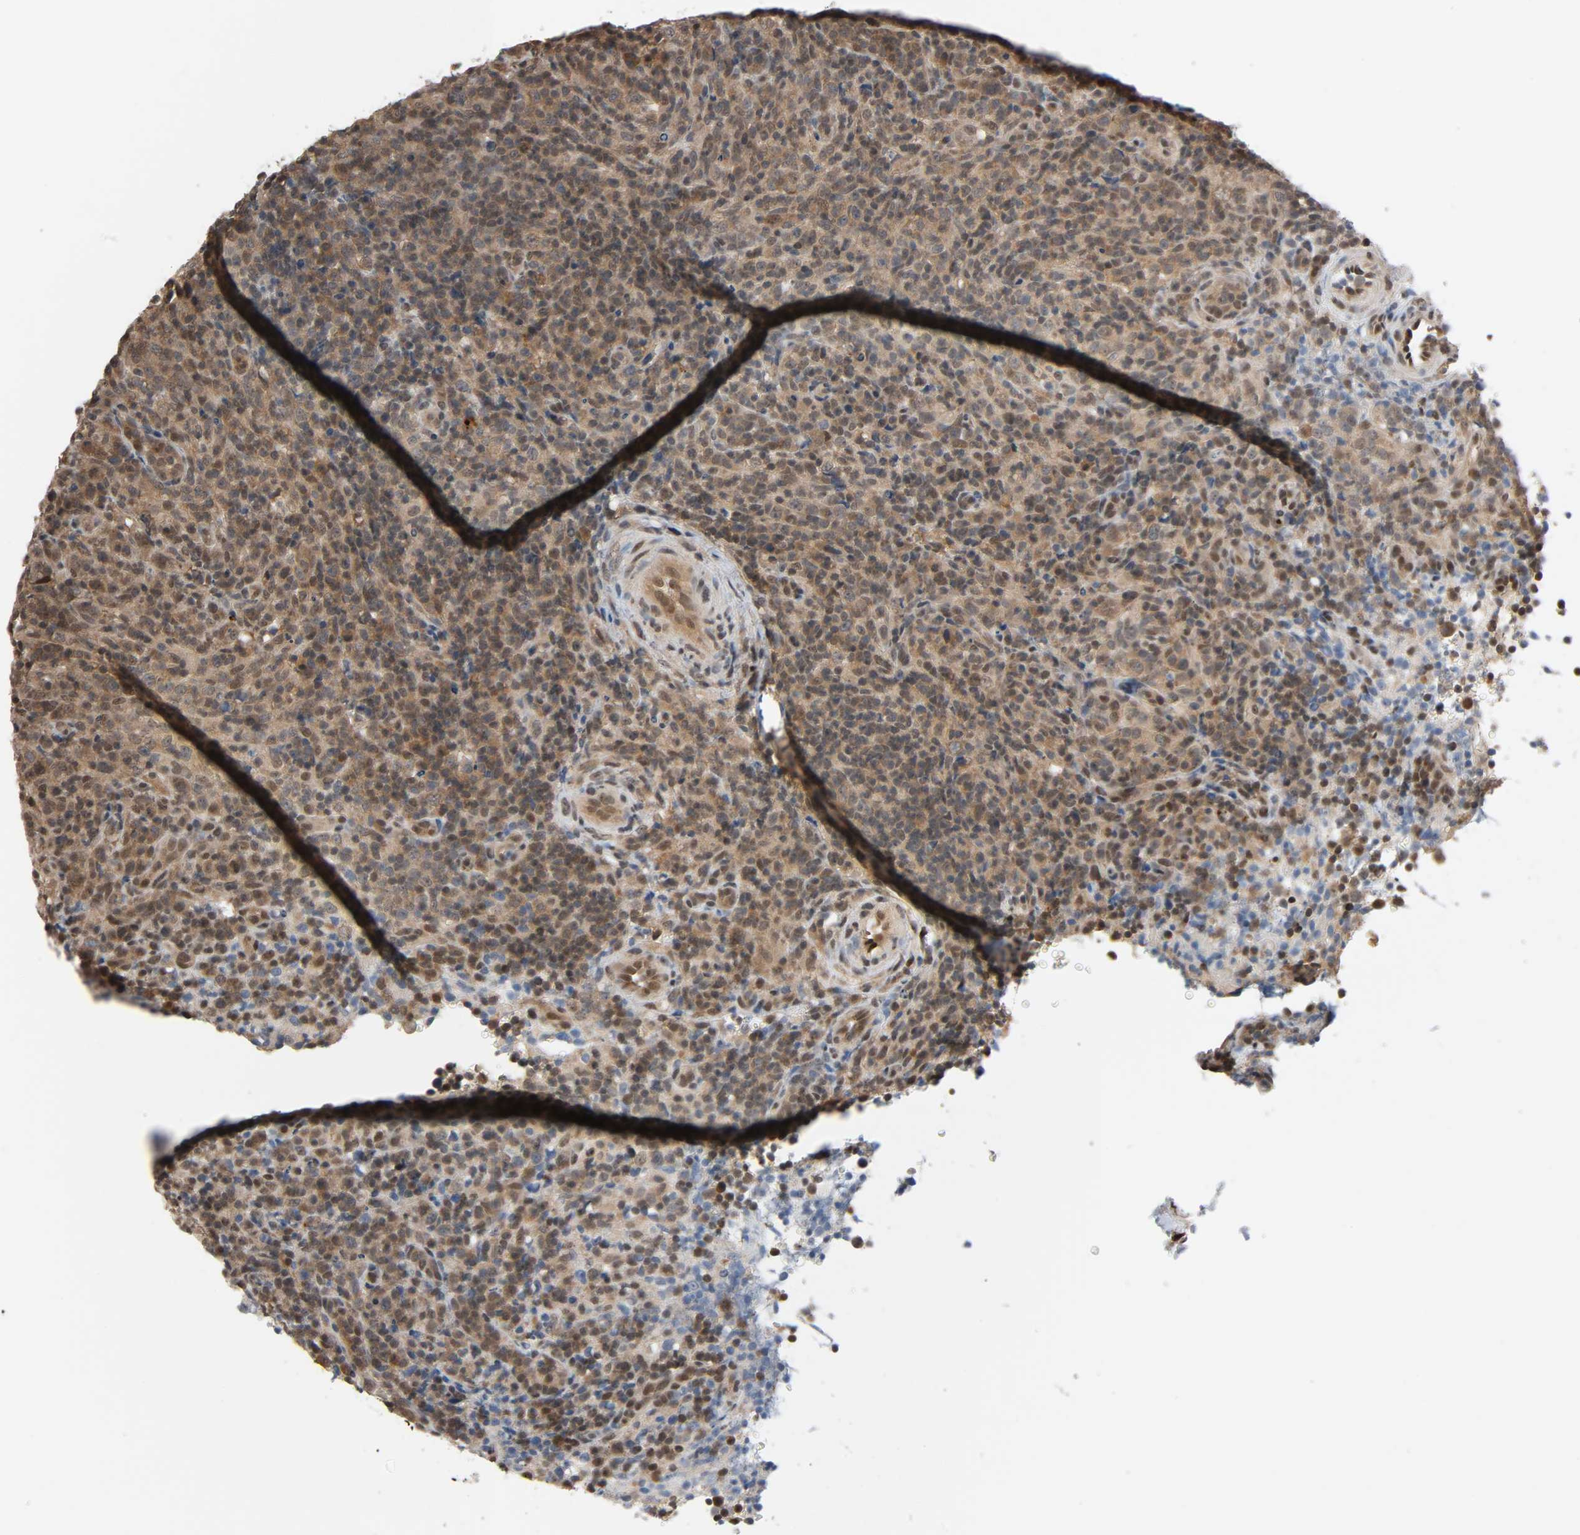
{"staining": {"intensity": "moderate", "quantity": "25%-75%", "location": "cytoplasmic/membranous,nuclear"}, "tissue": "lymphoma", "cell_type": "Tumor cells", "image_type": "cancer", "snomed": [{"axis": "morphology", "description": "Malignant lymphoma, non-Hodgkin's type, High grade"}, {"axis": "topography", "description": "Lymph node"}], "caption": "Human lymphoma stained with a protein marker shows moderate staining in tumor cells.", "gene": "NEDD8", "patient": {"sex": "female", "age": 76}}